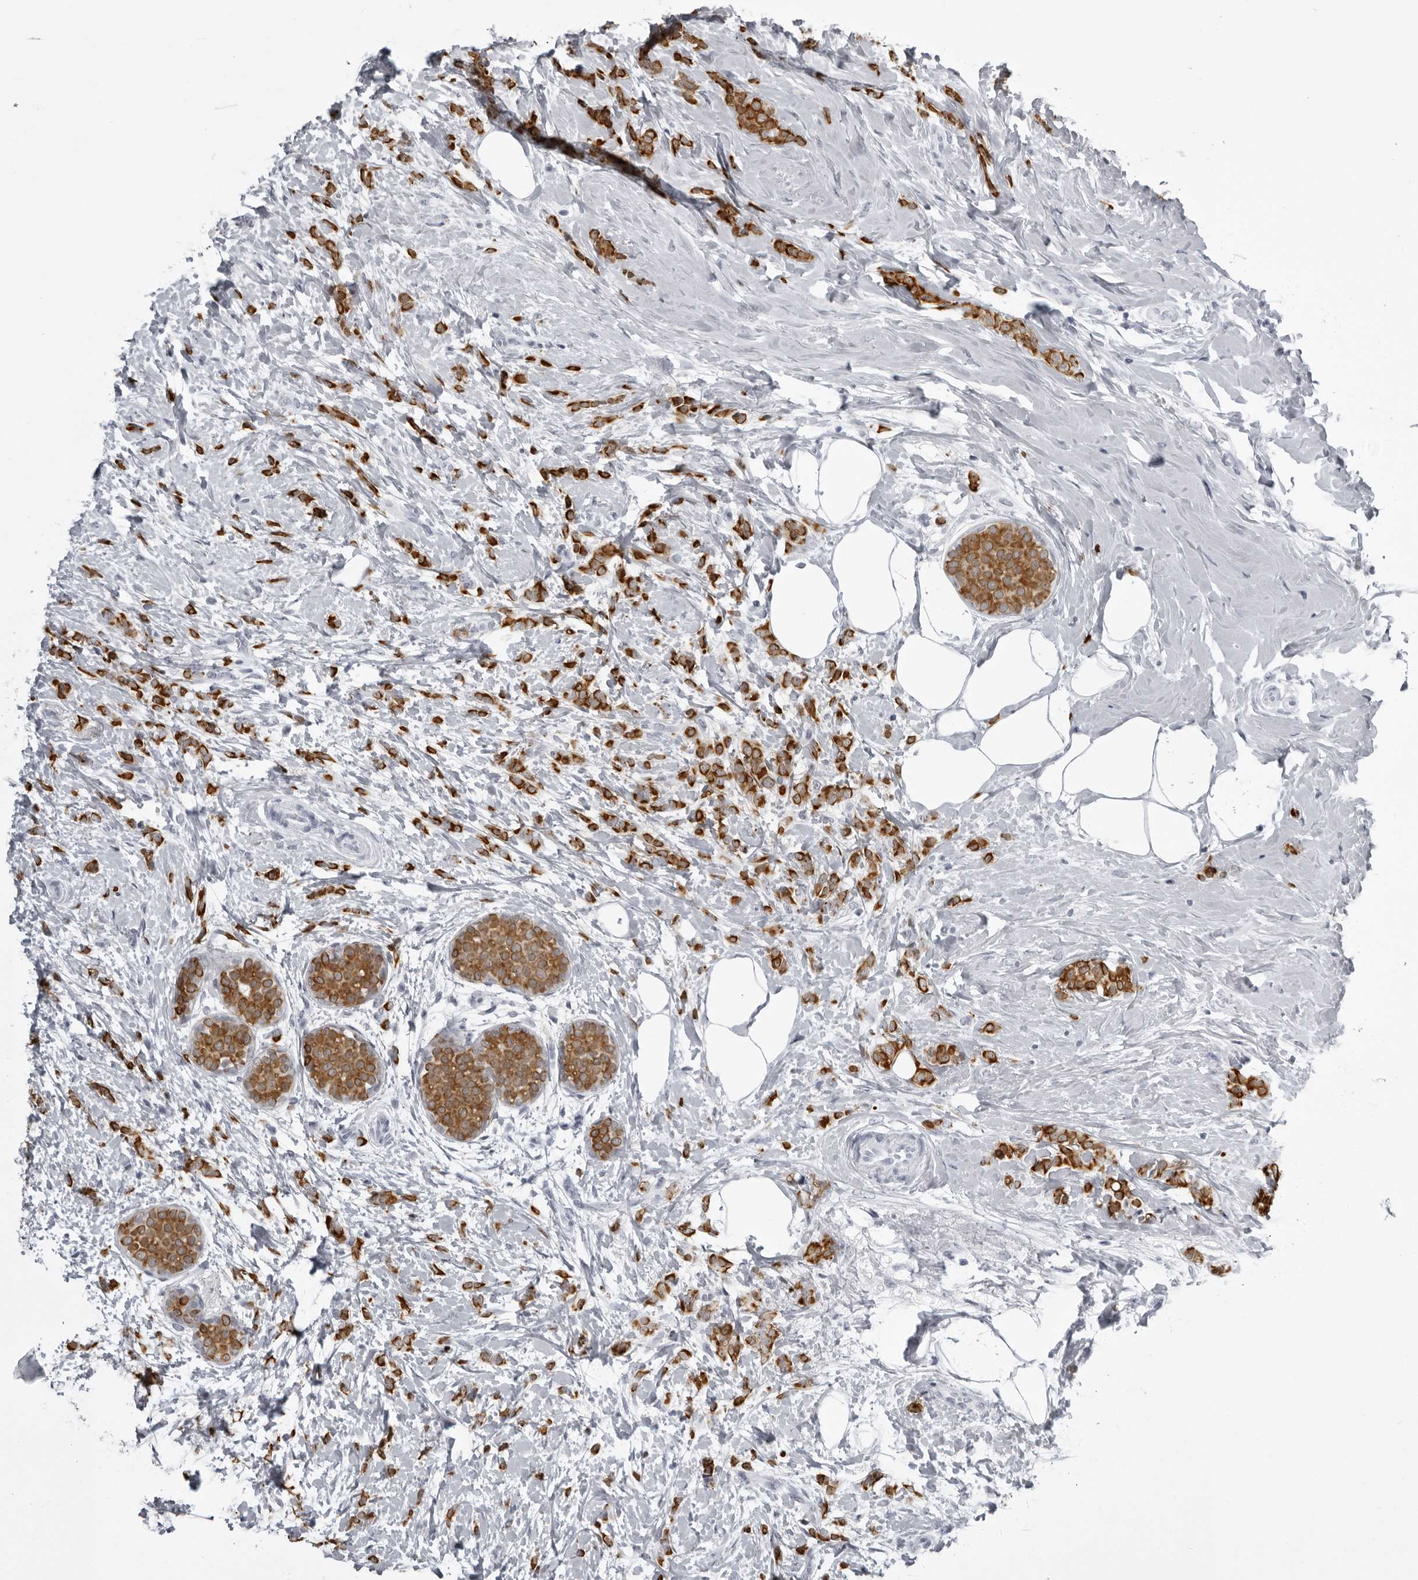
{"staining": {"intensity": "strong", "quantity": ">75%", "location": "cytoplasmic/membranous"}, "tissue": "breast cancer", "cell_type": "Tumor cells", "image_type": "cancer", "snomed": [{"axis": "morphology", "description": "Lobular carcinoma, in situ"}, {"axis": "morphology", "description": "Lobular carcinoma"}, {"axis": "topography", "description": "Breast"}], "caption": "Immunohistochemistry (IHC) histopathology image of breast cancer (lobular carcinoma) stained for a protein (brown), which shows high levels of strong cytoplasmic/membranous positivity in approximately >75% of tumor cells.", "gene": "UROD", "patient": {"sex": "female", "age": 41}}